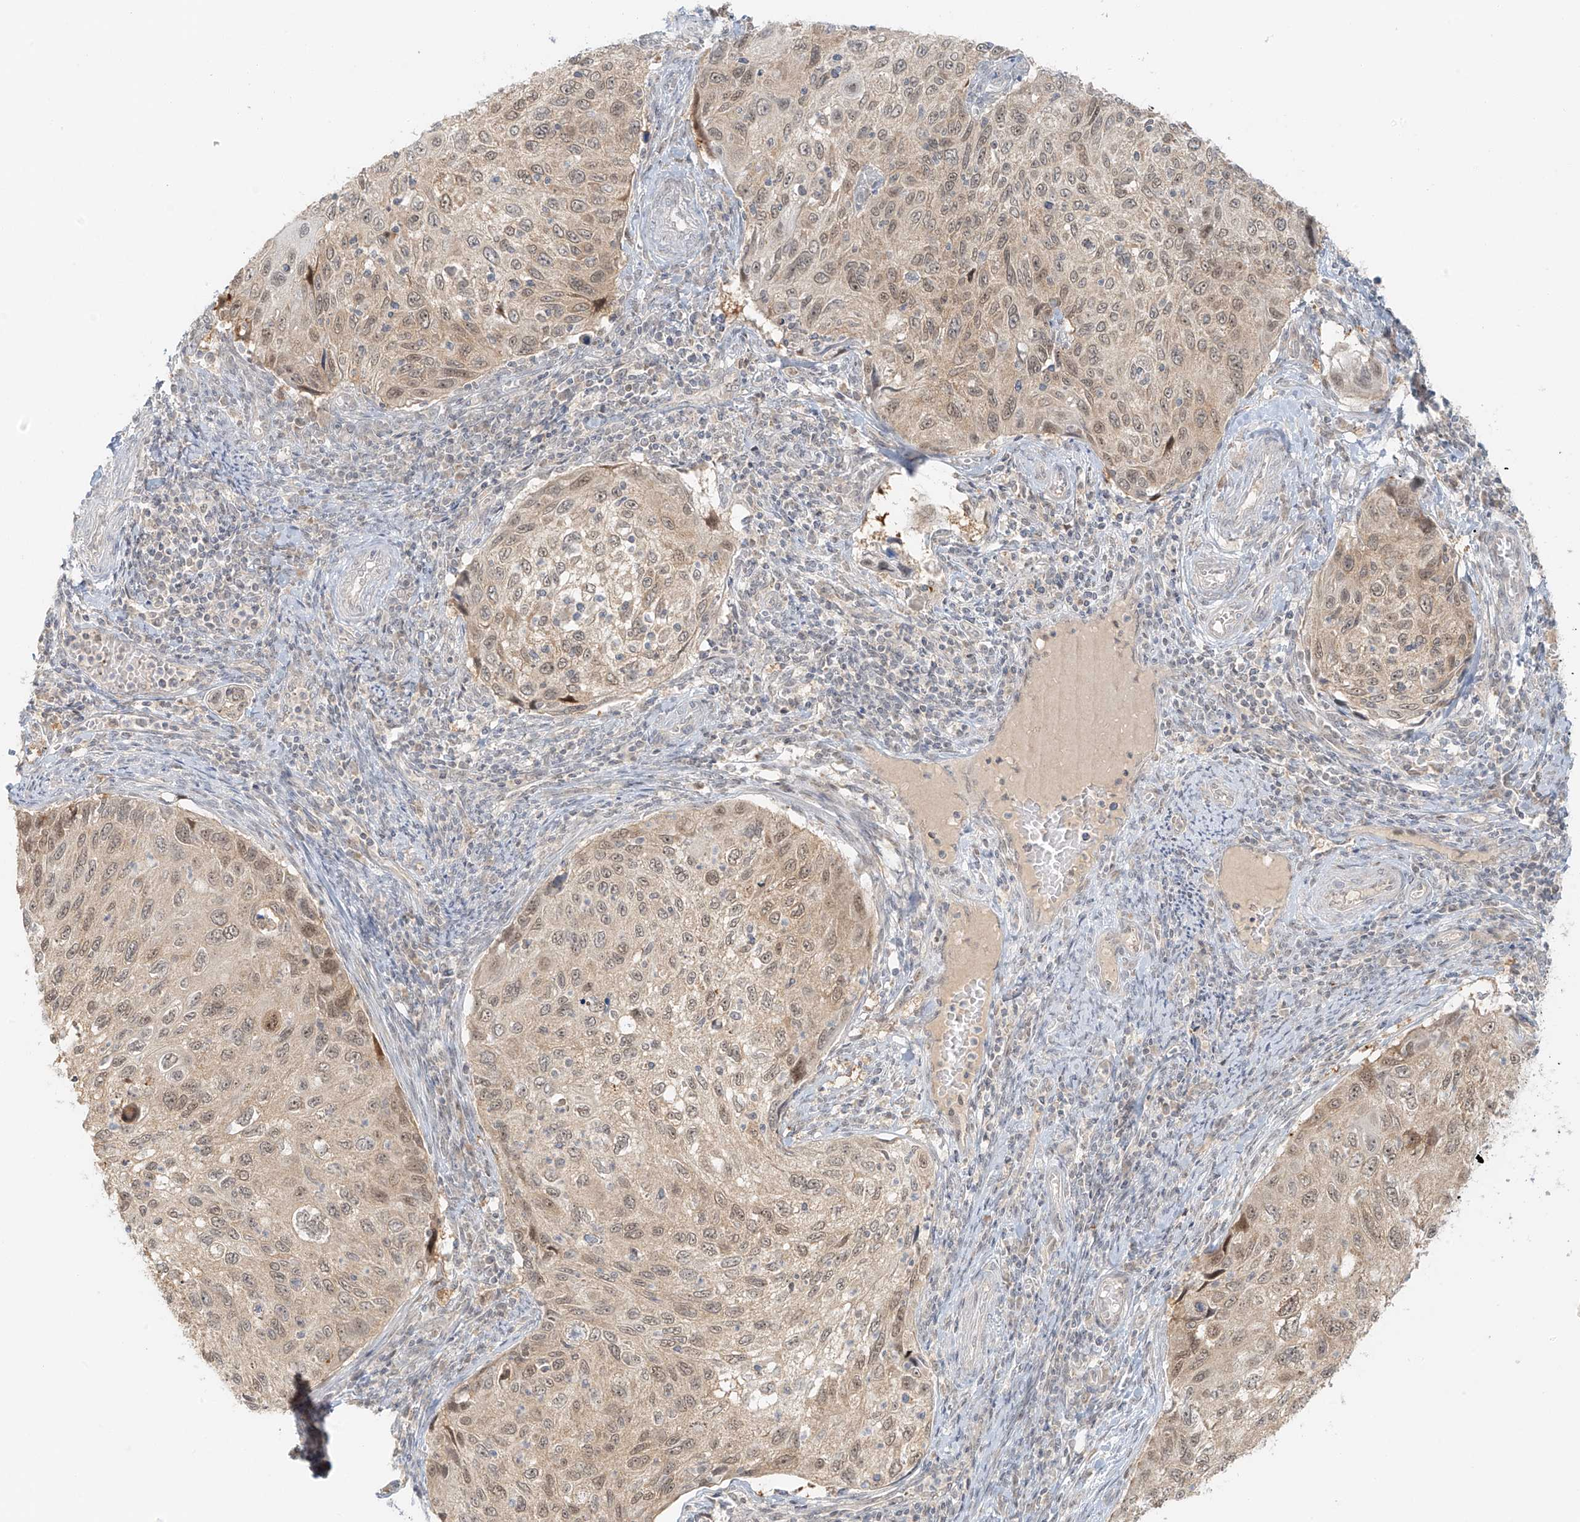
{"staining": {"intensity": "weak", "quantity": ">75%", "location": "cytoplasmic/membranous,nuclear"}, "tissue": "cervical cancer", "cell_type": "Tumor cells", "image_type": "cancer", "snomed": [{"axis": "morphology", "description": "Squamous cell carcinoma, NOS"}, {"axis": "topography", "description": "Cervix"}], "caption": "An image showing weak cytoplasmic/membranous and nuclear positivity in approximately >75% of tumor cells in cervical squamous cell carcinoma, as visualized by brown immunohistochemical staining.", "gene": "MIPEP", "patient": {"sex": "female", "age": 70}}